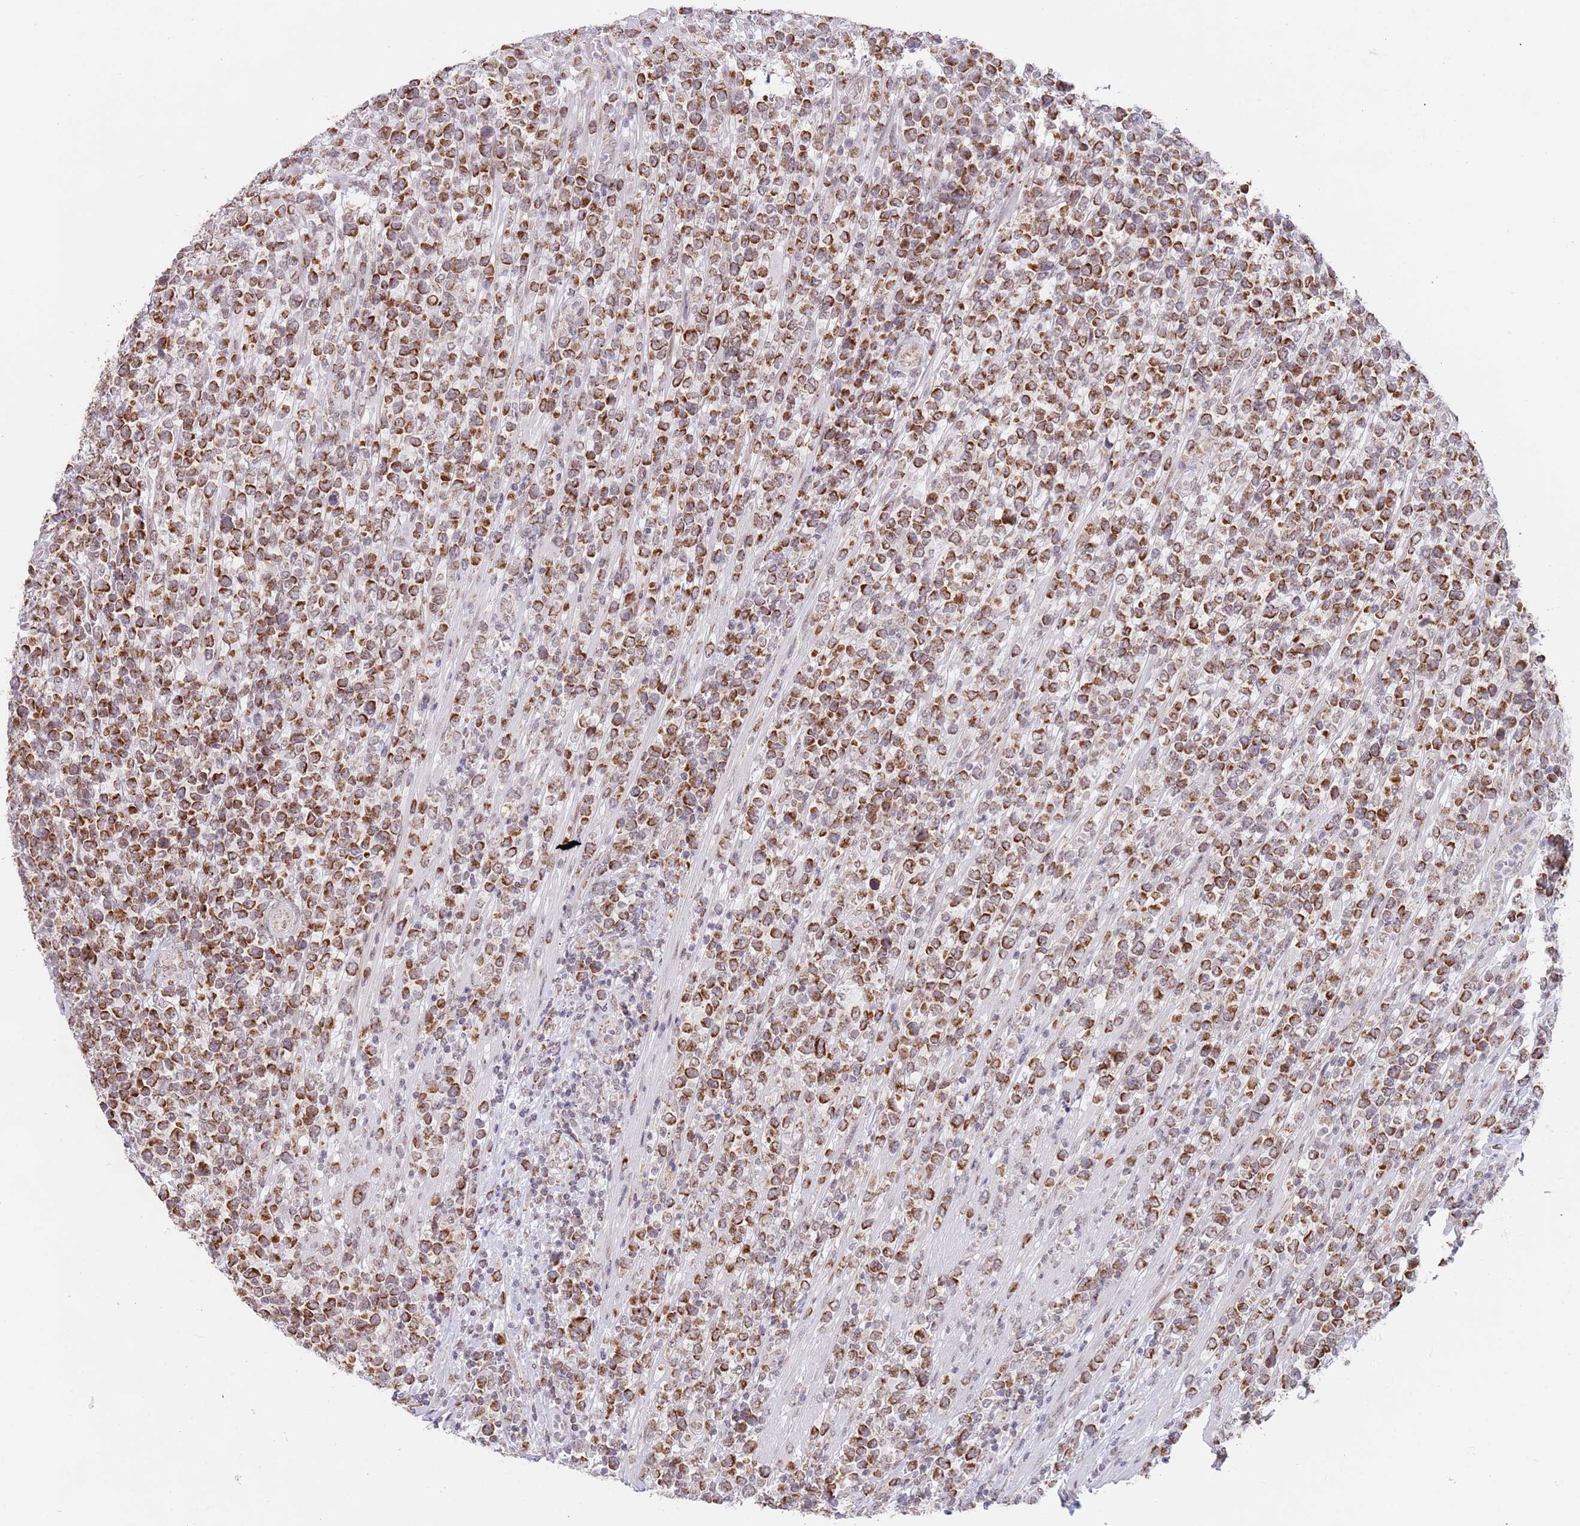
{"staining": {"intensity": "strong", "quantity": ">75%", "location": "cytoplasmic/membranous"}, "tissue": "lymphoma", "cell_type": "Tumor cells", "image_type": "cancer", "snomed": [{"axis": "morphology", "description": "Malignant lymphoma, non-Hodgkin's type, High grade"}, {"axis": "topography", "description": "Soft tissue"}], "caption": "Tumor cells reveal strong cytoplasmic/membranous positivity in about >75% of cells in malignant lymphoma, non-Hodgkin's type (high-grade). Nuclei are stained in blue.", "gene": "TIMM13", "patient": {"sex": "female", "age": 56}}